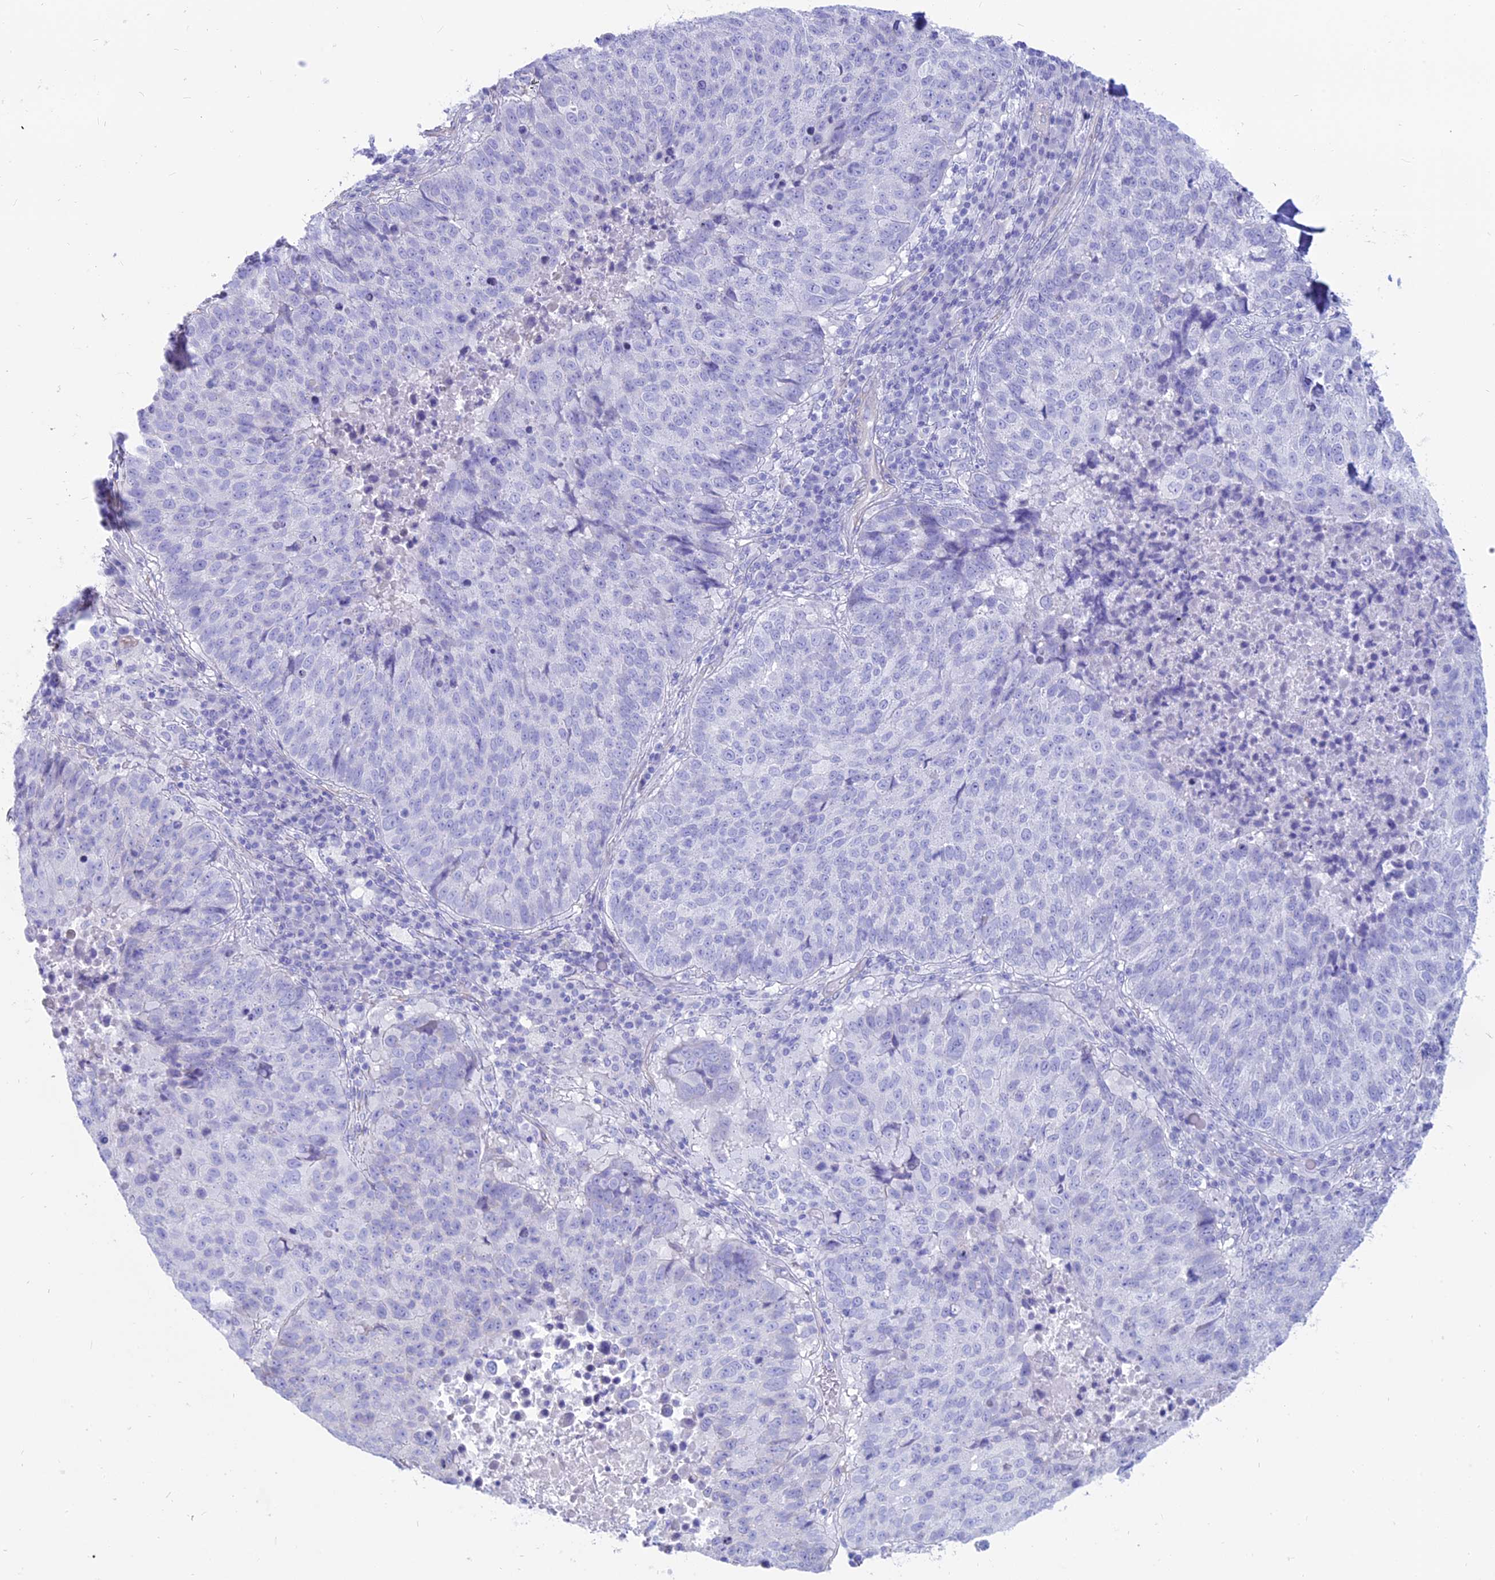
{"staining": {"intensity": "negative", "quantity": "none", "location": "none"}, "tissue": "lung cancer", "cell_type": "Tumor cells", "image_type": "cancer", "snomed": [{"axis": "morphology", "description": "Squamous cell carcinoma, NOS"}, {"axis": "topography", "description": "Lung"}], "caption": "DAB (3,3'-diaminobenzidine) immunohistochemical staining of lung cancer demonstrates no significant expression in tumor cells.", "gene": "OR2AE1", "patient": {"sex": "male", "age": 73}}